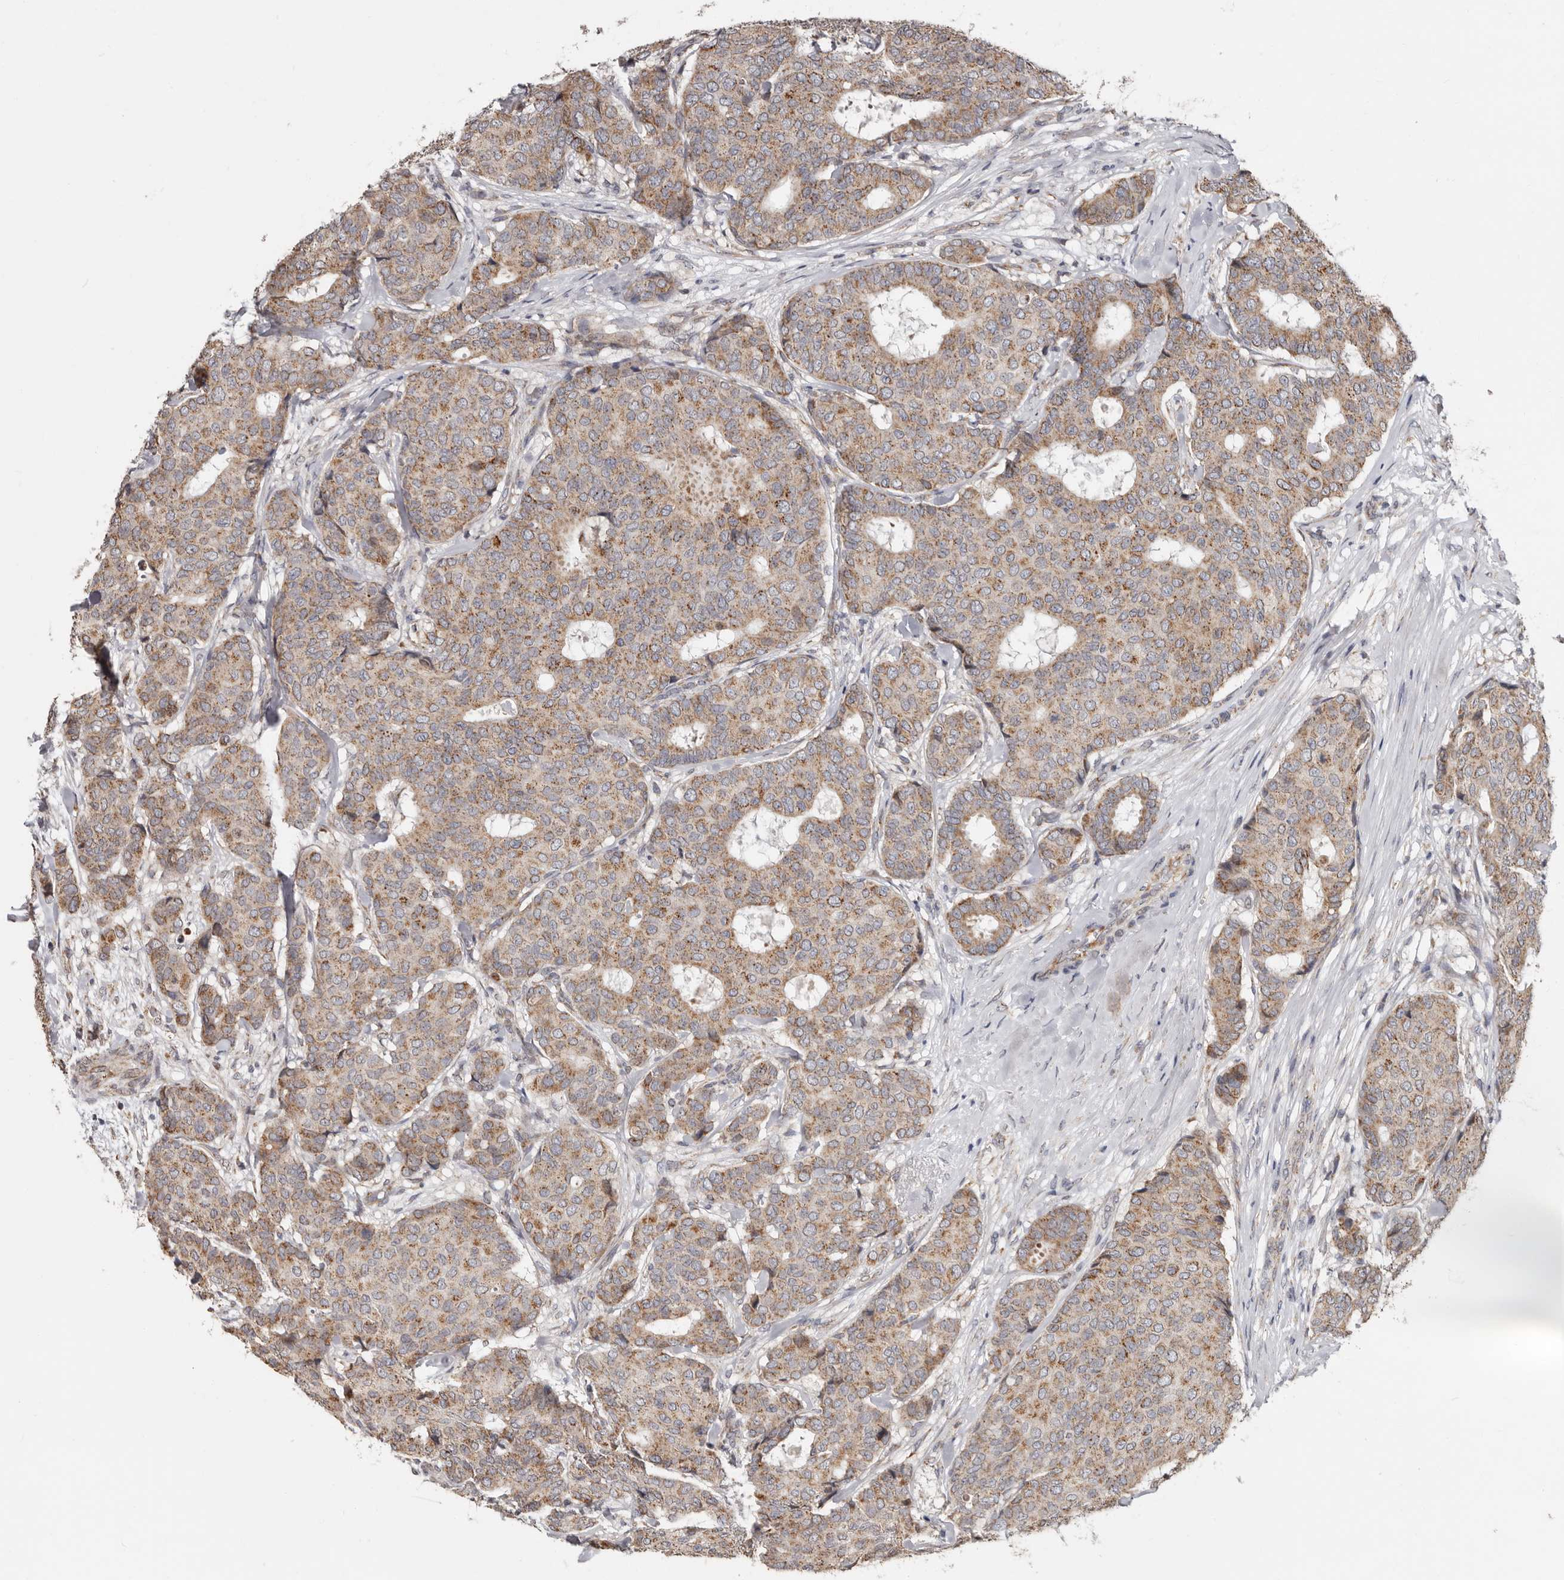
{"staining": {"intensity": "moderate", "quantity": ">75%", "location": "cytoplasmic/membranous"}, "tissue": "breast cancer", "cell_type": "Tumor cells", "image_type": "cancer", "snomed": [{"axis": "morphology", "description": "Duct carcinoma"}, {"axis": "topography", "description": "Breast"}], "caption": "Breast infiltrating ductal carcinoma was stained to show a protein in brown. There is medium levels of moderate cytoplasmic/membranous positivity in approximately >75% of tumor cells.", "gene": "MRPL18", "patient": {"sex": "female", "age": 75}}